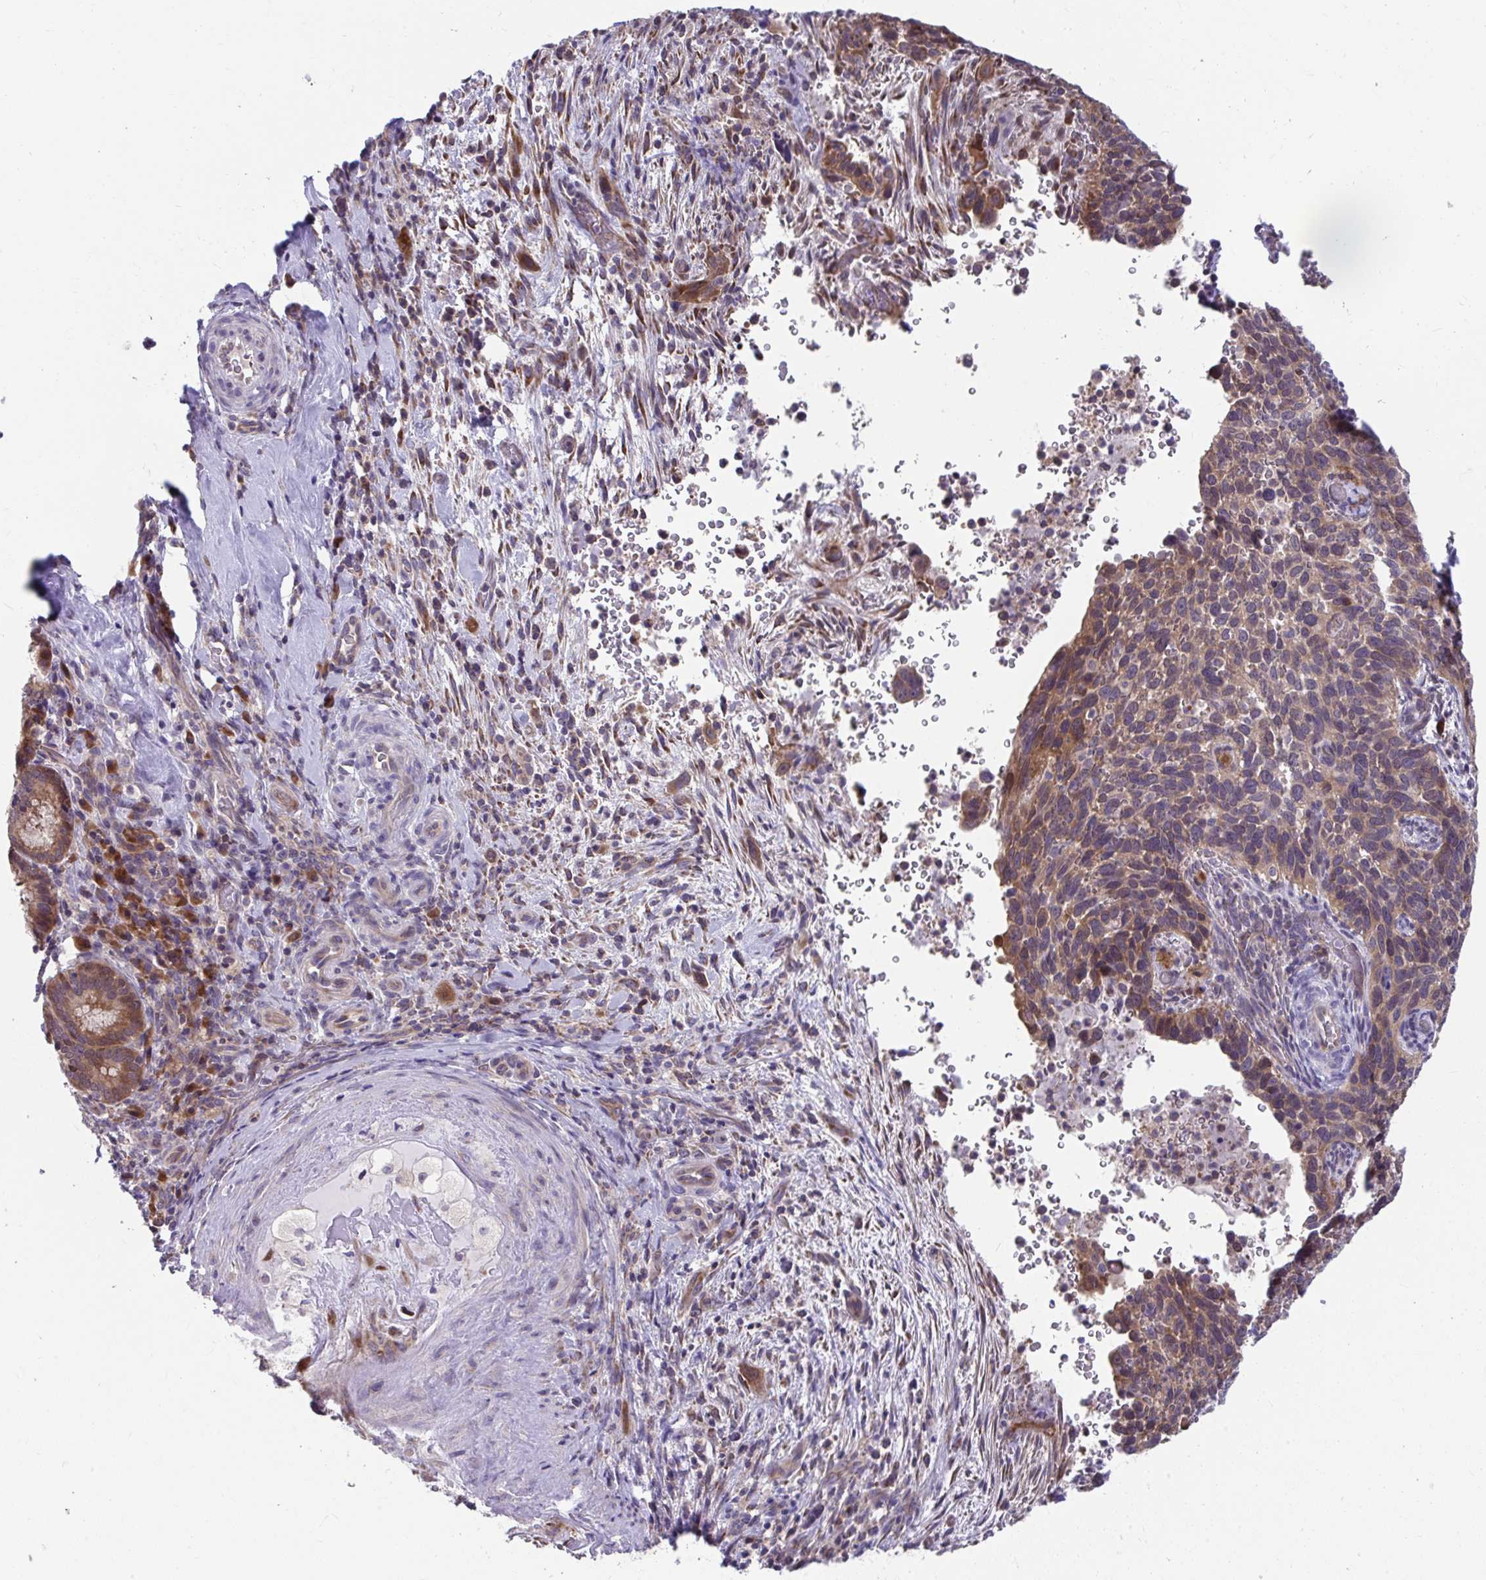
{"staining": {"intensity": "weak", "quantity": ">75%", "location": "cytoplasmic/membranous"}, "tissue": "cervical cancer", "cell_type": "Tumor cells", "image_type": "cancer", "snomed": [{"axis": "morphology", "description": "Squamous cell carcinoma, NOS"}, {"axis": "topography", "description": "Cervix"}], "caption": "Immunohistochemical staining of human cervical squamous cell carcinoma shows low levels of weak cytoplasmic/membranous protein expression in about >75% of tumor cells. (IHC, brightfield microscopy, high magnification).", "gene": "PCDHB7", "patient": {"sex": "female", "age": 51}}